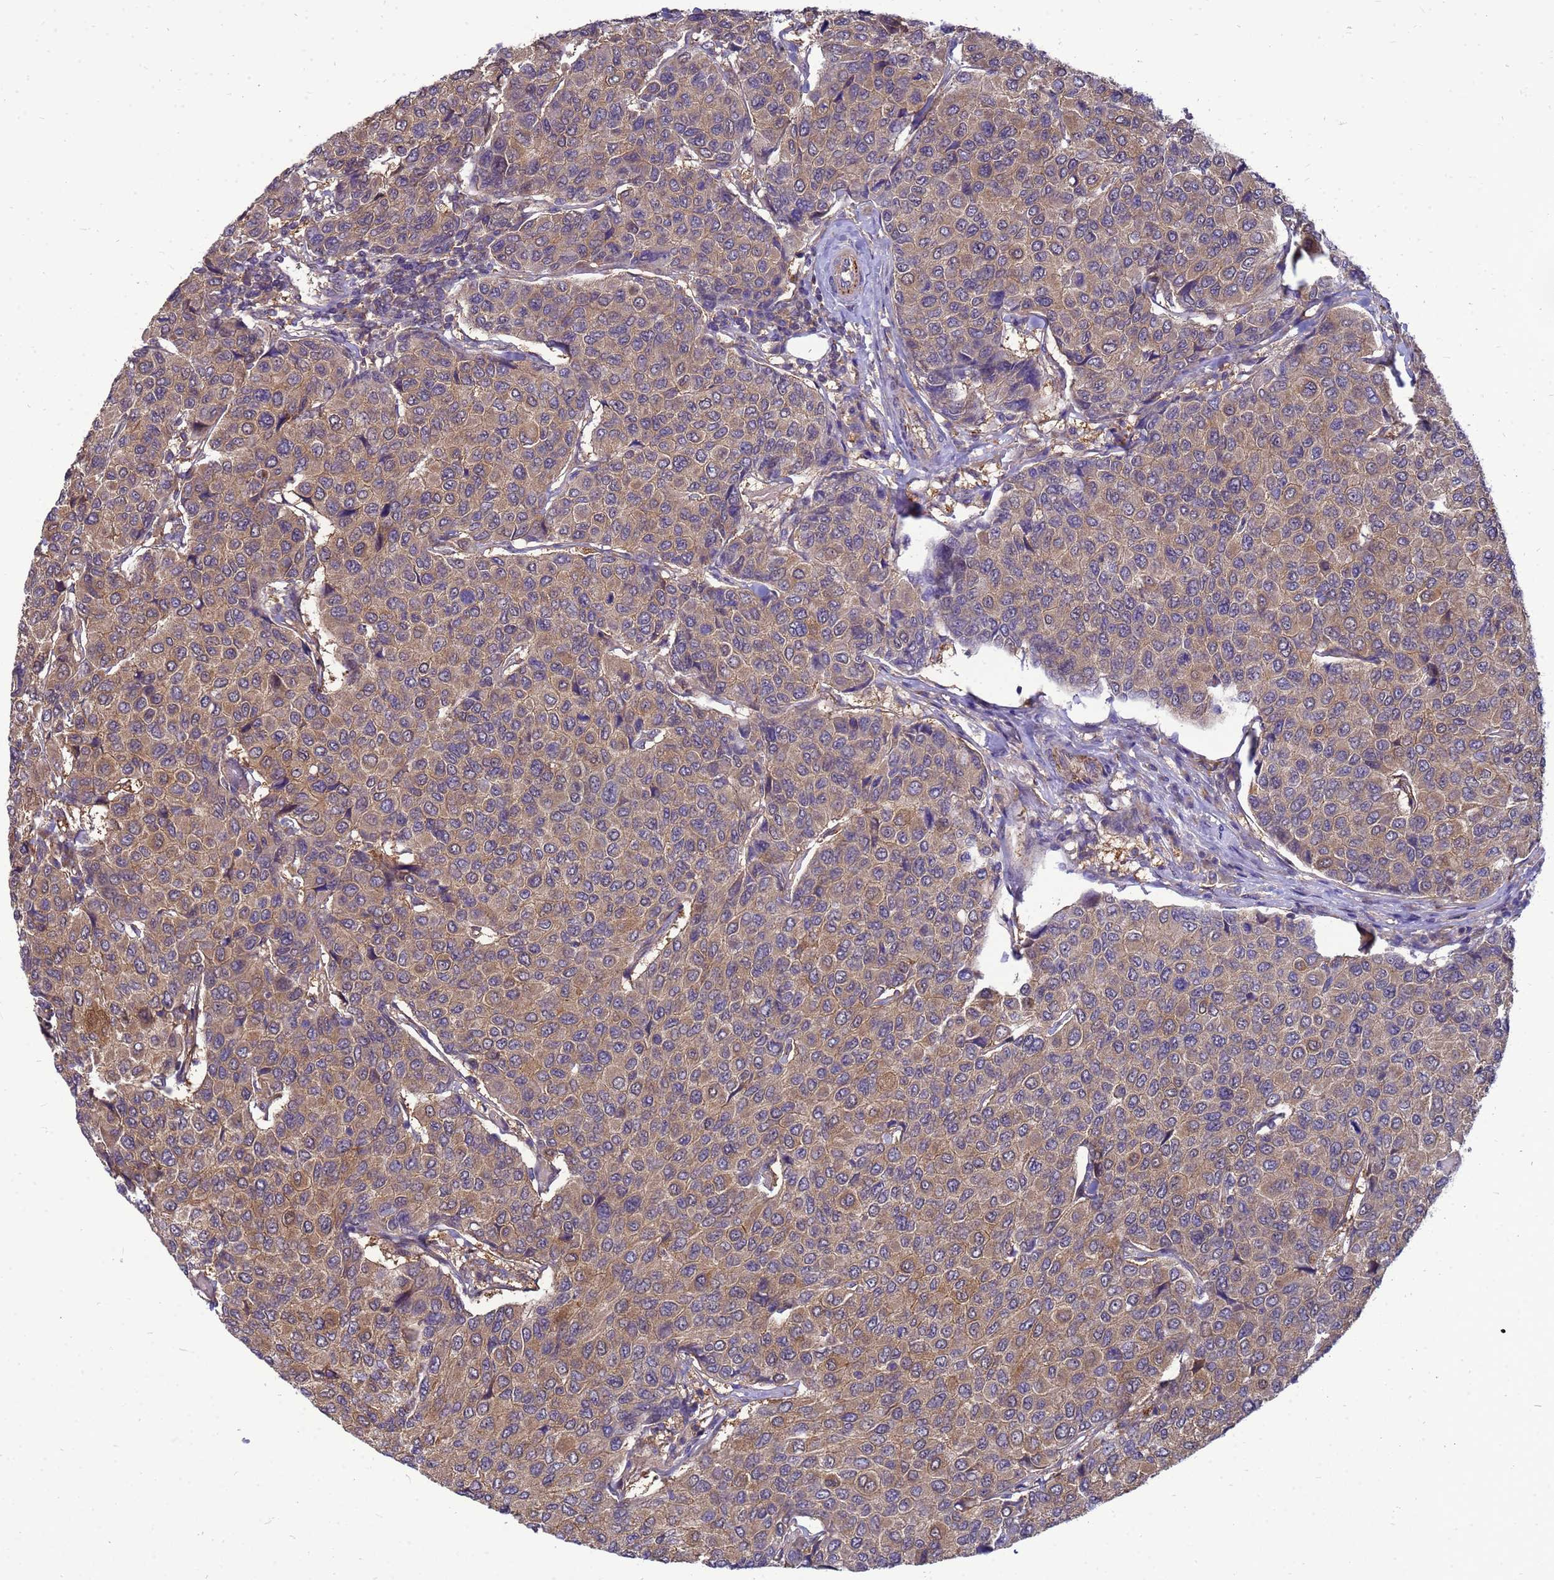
{"staining": {"intensity": "moderate", "quantity": ">75%", "location": "cytoplasmic/membranous"}, "tissue": "breast cancer", "cell_type": "Tumor cells", "image_type": "cancer", "snomed": [{"axis": "morphology", "description": "Duct carcinoma"}, {"axis": "topography", "description": "Breast"}], "caption": "Brown immunohistochemical staining in human breast infiltrating ductal carcinoma displays moderate cytoplasmic/membranous positivity in about >75% of tumor cells.", "gene": "ENOPH1", "patient": {"sex": "female", "age": 55}}